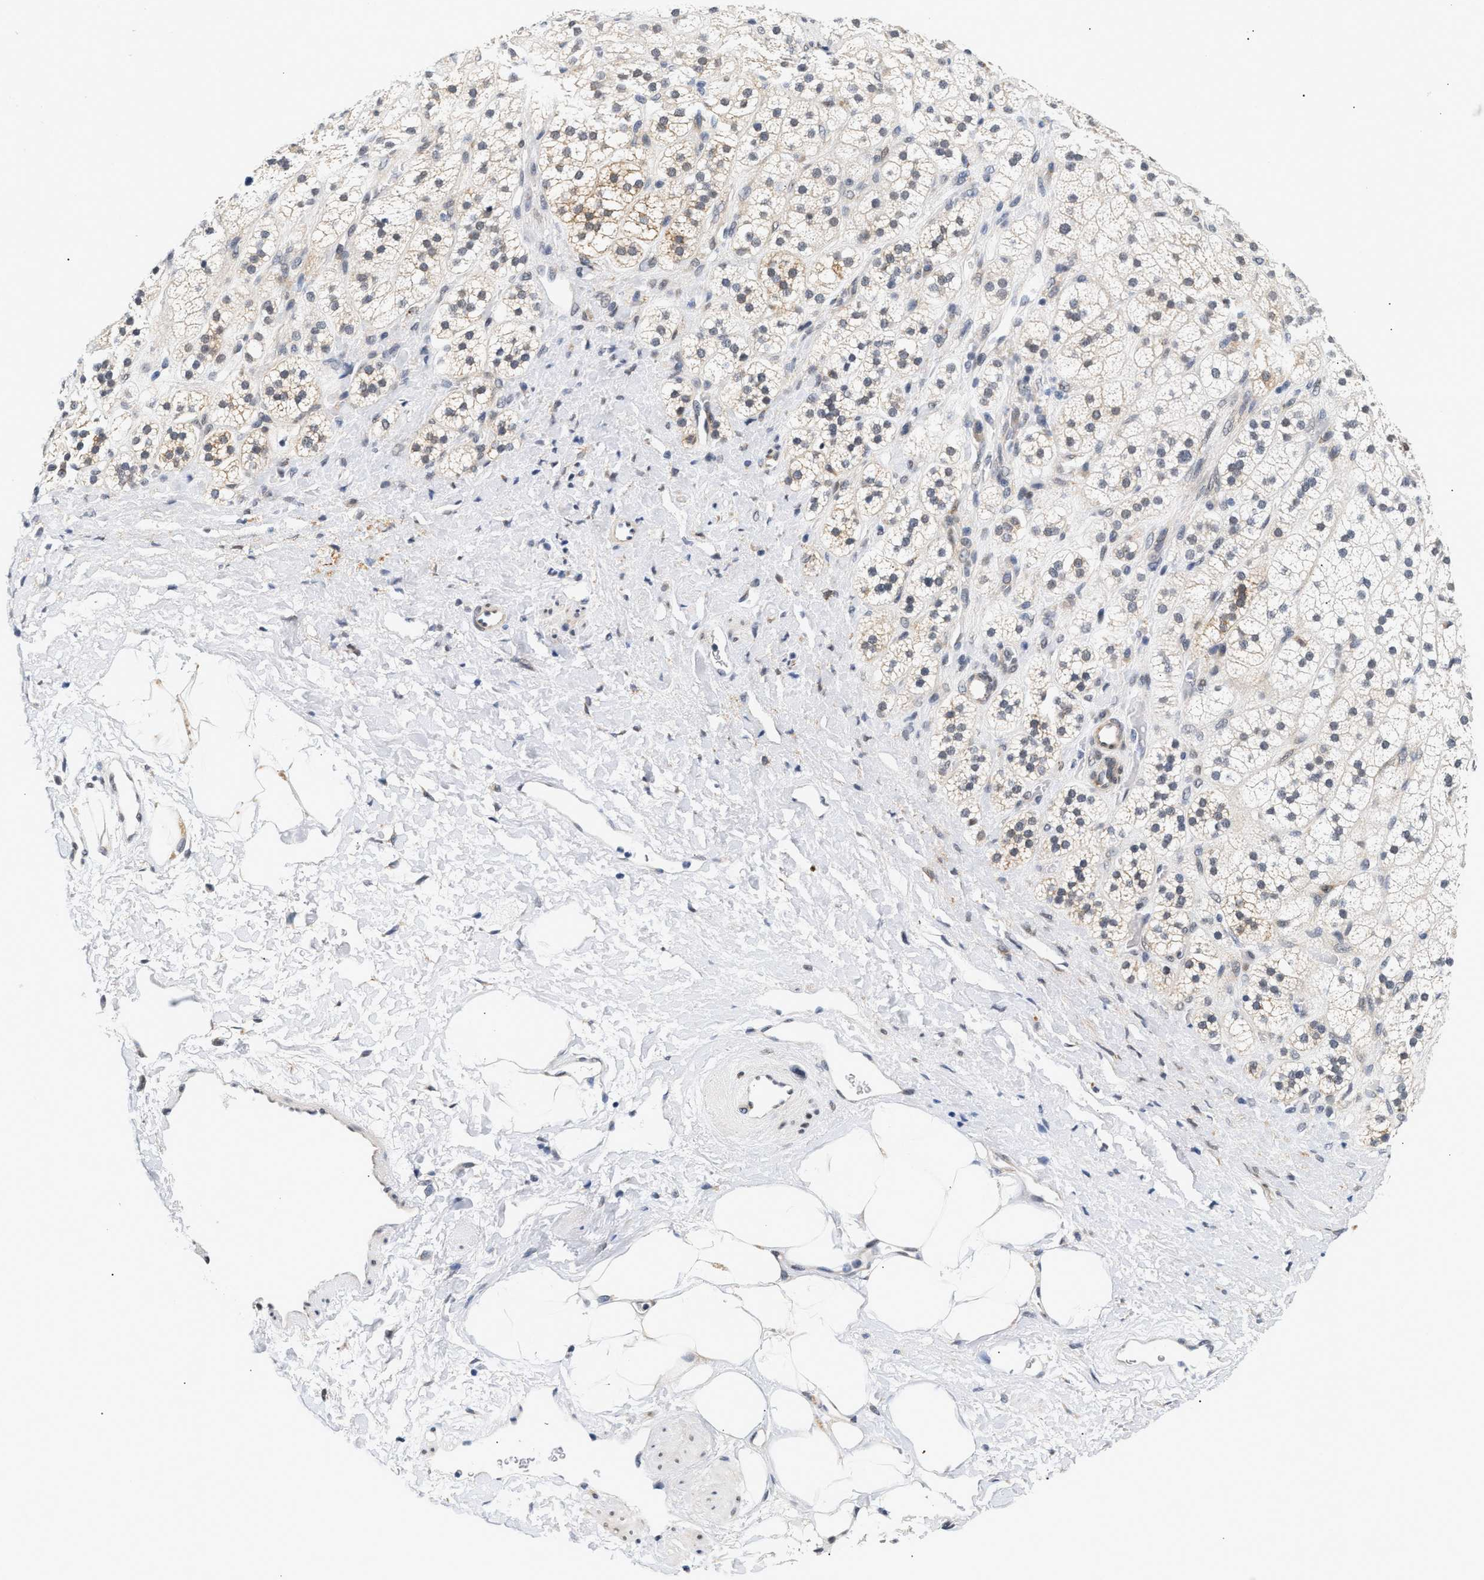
{"staining": {"intensity": "weak", "quantity": "25%-75%", "location": "cytoplasmic/membranous,nuclear"}, "tissue": "adrenal gland", "cell_type": "Glandular cells", "image_type": "normal", "snomed": [{"axis": "morphology", "description": "Normal tissue, NOS"}, {"axis": "topography", "description": "Adrenal gland"}], "caption": "A photomicrograph of adrenal gland stained for a protein shows weak cytoplasmic/membranous,nuclear brown staining in glandular cells.", "gene": "THOC1", "patient": {"sex": "male", "age": 56}}